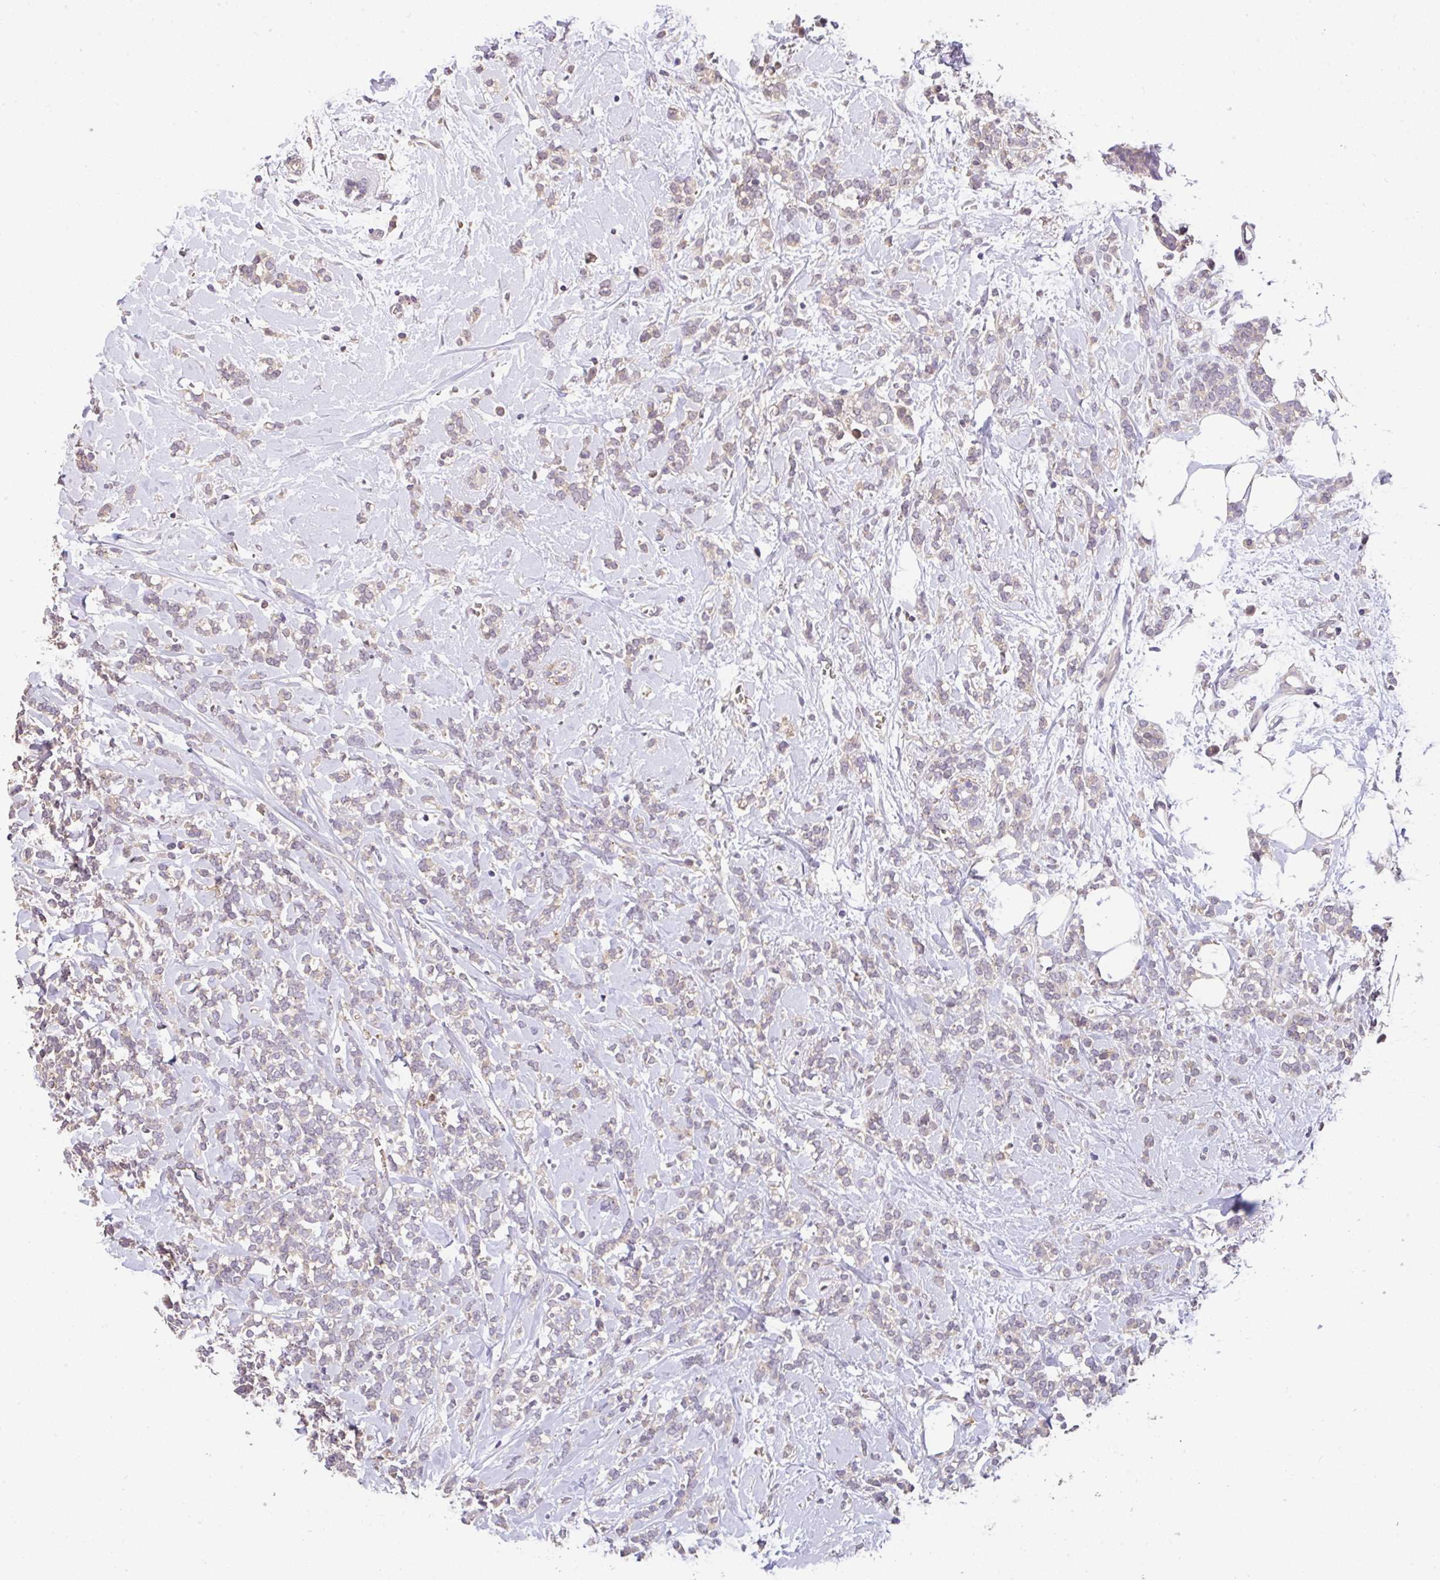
{"staining": {"intensity": "negative", "quantity": "none", "location": "none"}, "tissue": "breast cancer", "cell_type": "Tumor cells", "image_type": "cancer", "snomed": [{"axis": "morphology", "description": "Lobular carcinoma"}, {"axis": "topography", "description": "Breast"}], "caption": "This is an immunohistochemistry photomicrograph of human breast cancer (lobular carcinoma). There is no staining in tumor cells.", "gene": "C1QTNF9B", "patient": {"sex": "female", "age": 59}}